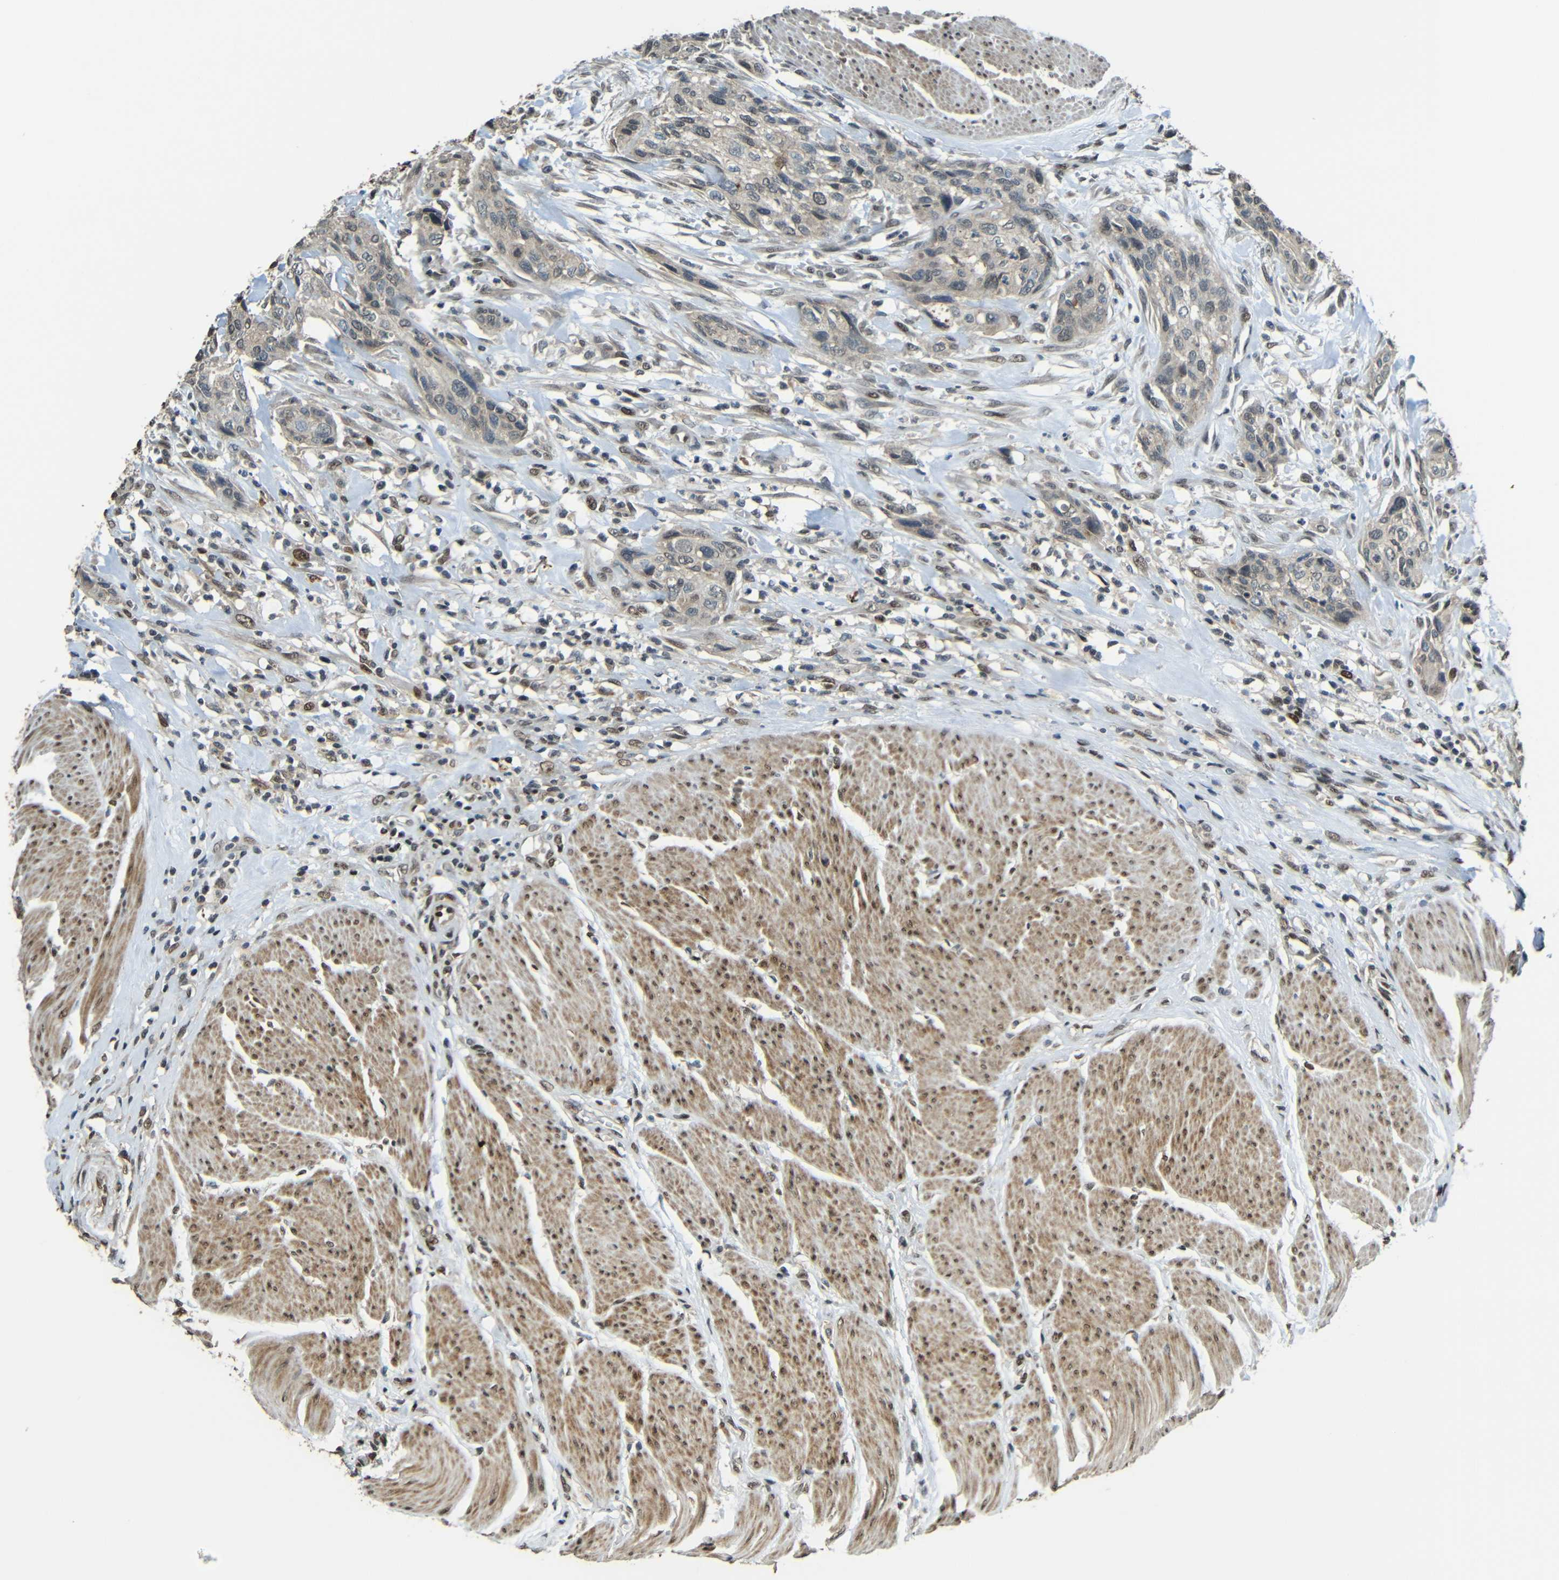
{"staining": {"intensity": "weak", "quantity": ">75%", "location": "cytoplasmic/membranous"}, "tissue": "urothelial cancer", "cell_type": "Tumor cells", "image_type": "cancer", "snomed": [{"axis": "morphology", "description": "Urothelial carcinoma, High grade"}, {"axis": "topography", "description": "Urinary bladder"}], "caption": "A brown stain shows weak cytoplasmic/membranous expression of a protein in urothelial cancer tumor cells.", "gene": "PSIP1", "patient": {"sex": "male", "age": 35}}